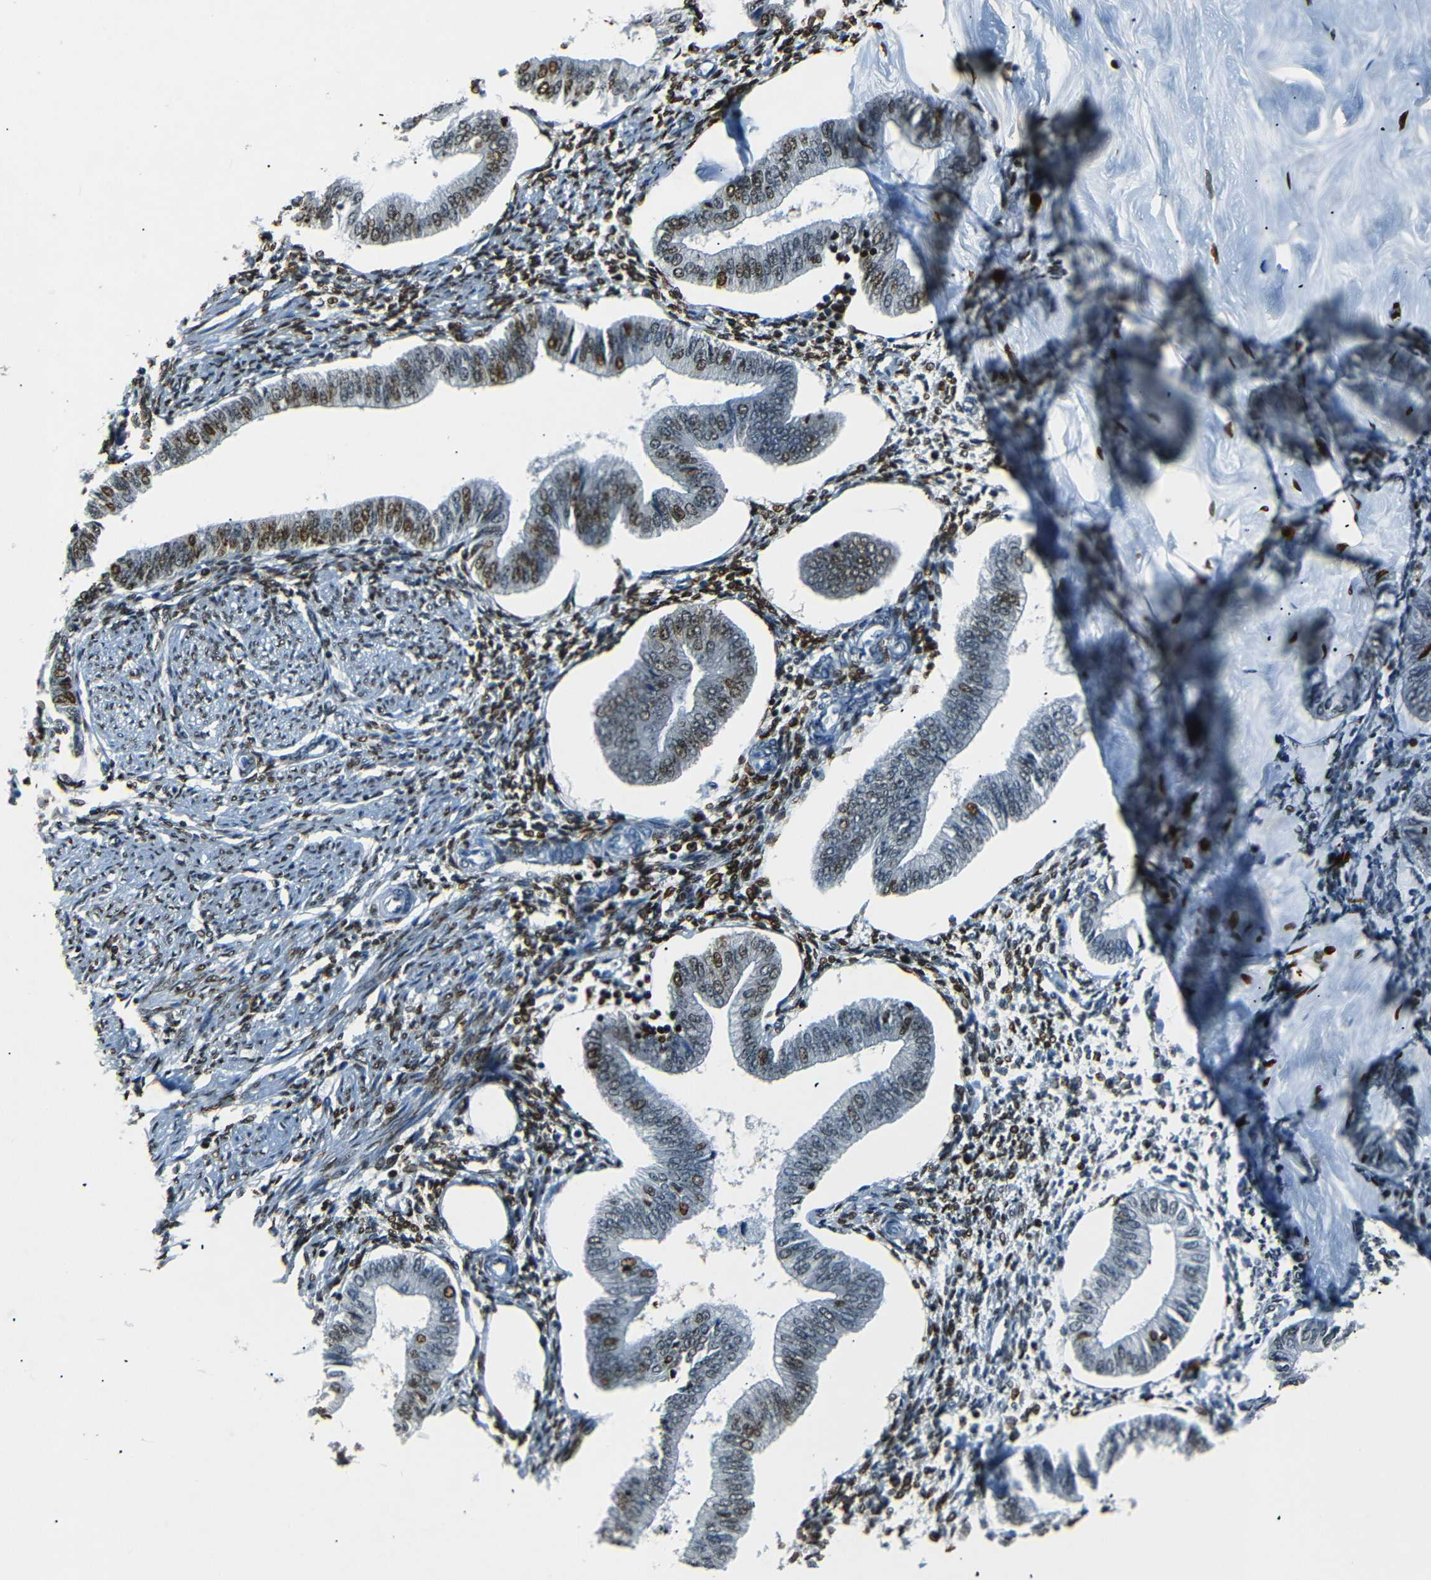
{"staining": {"intensity": "strong", "quantity": ">75%", "location": "nuclear"}, "tissue": "endometrium", "cell_type": "Cells in endometrial stroma", "image_type": "normal", "snomed": [{"axis": "morphology", "description": "Normal tissue, NOS"}, {"axis": "topography", "description": "Endometrium"}], "caption": "Protein expression analysis of normal endometrium shows strong nuclear positivity in approximately >75% of cells in endometrial stroma.", "gene": "HMGN1", "patient": {"sex": "female", "age": 50}}